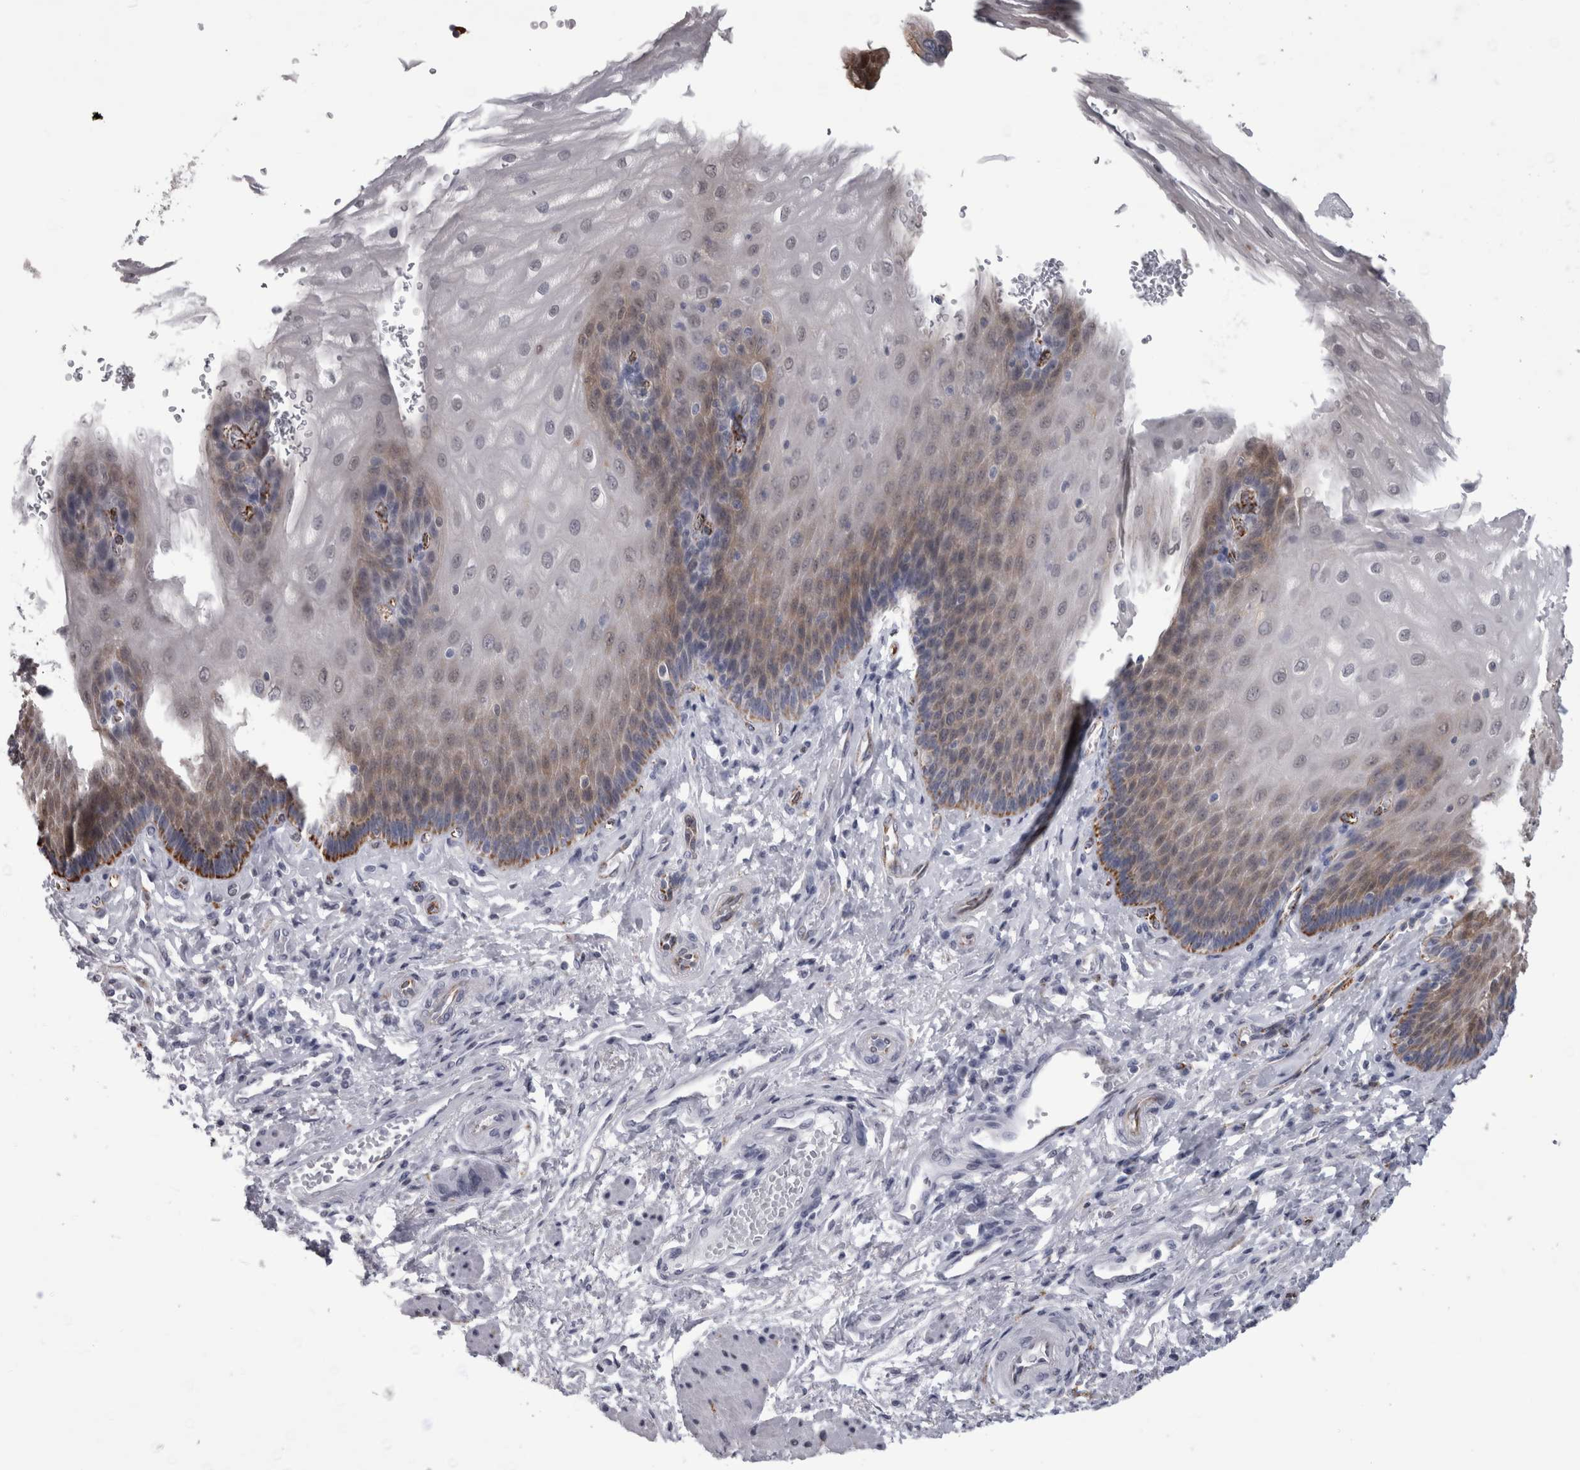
{"staining": {"intensity": "moderate", "quantity": "25%-75%", "location": "cytoplasmic/membranous"}, "tissue": "esophagus", "cell_type": "Squamous epithelial cells", "image_type": "normal", "snomed": [{"axis": "morphology", "description": "Normal tissue, NOS"}, {"axis": "topography", "description": "Esophagus"}], "caption": "DAB immunohistochemical staining of normal esophagus reveals moderate cytoplasmic/membranous protein staining in about 25%-75% of squamous epithelial cells.", "gene": "ACOT7", "patient": {"sex": "male", "age": 54}}